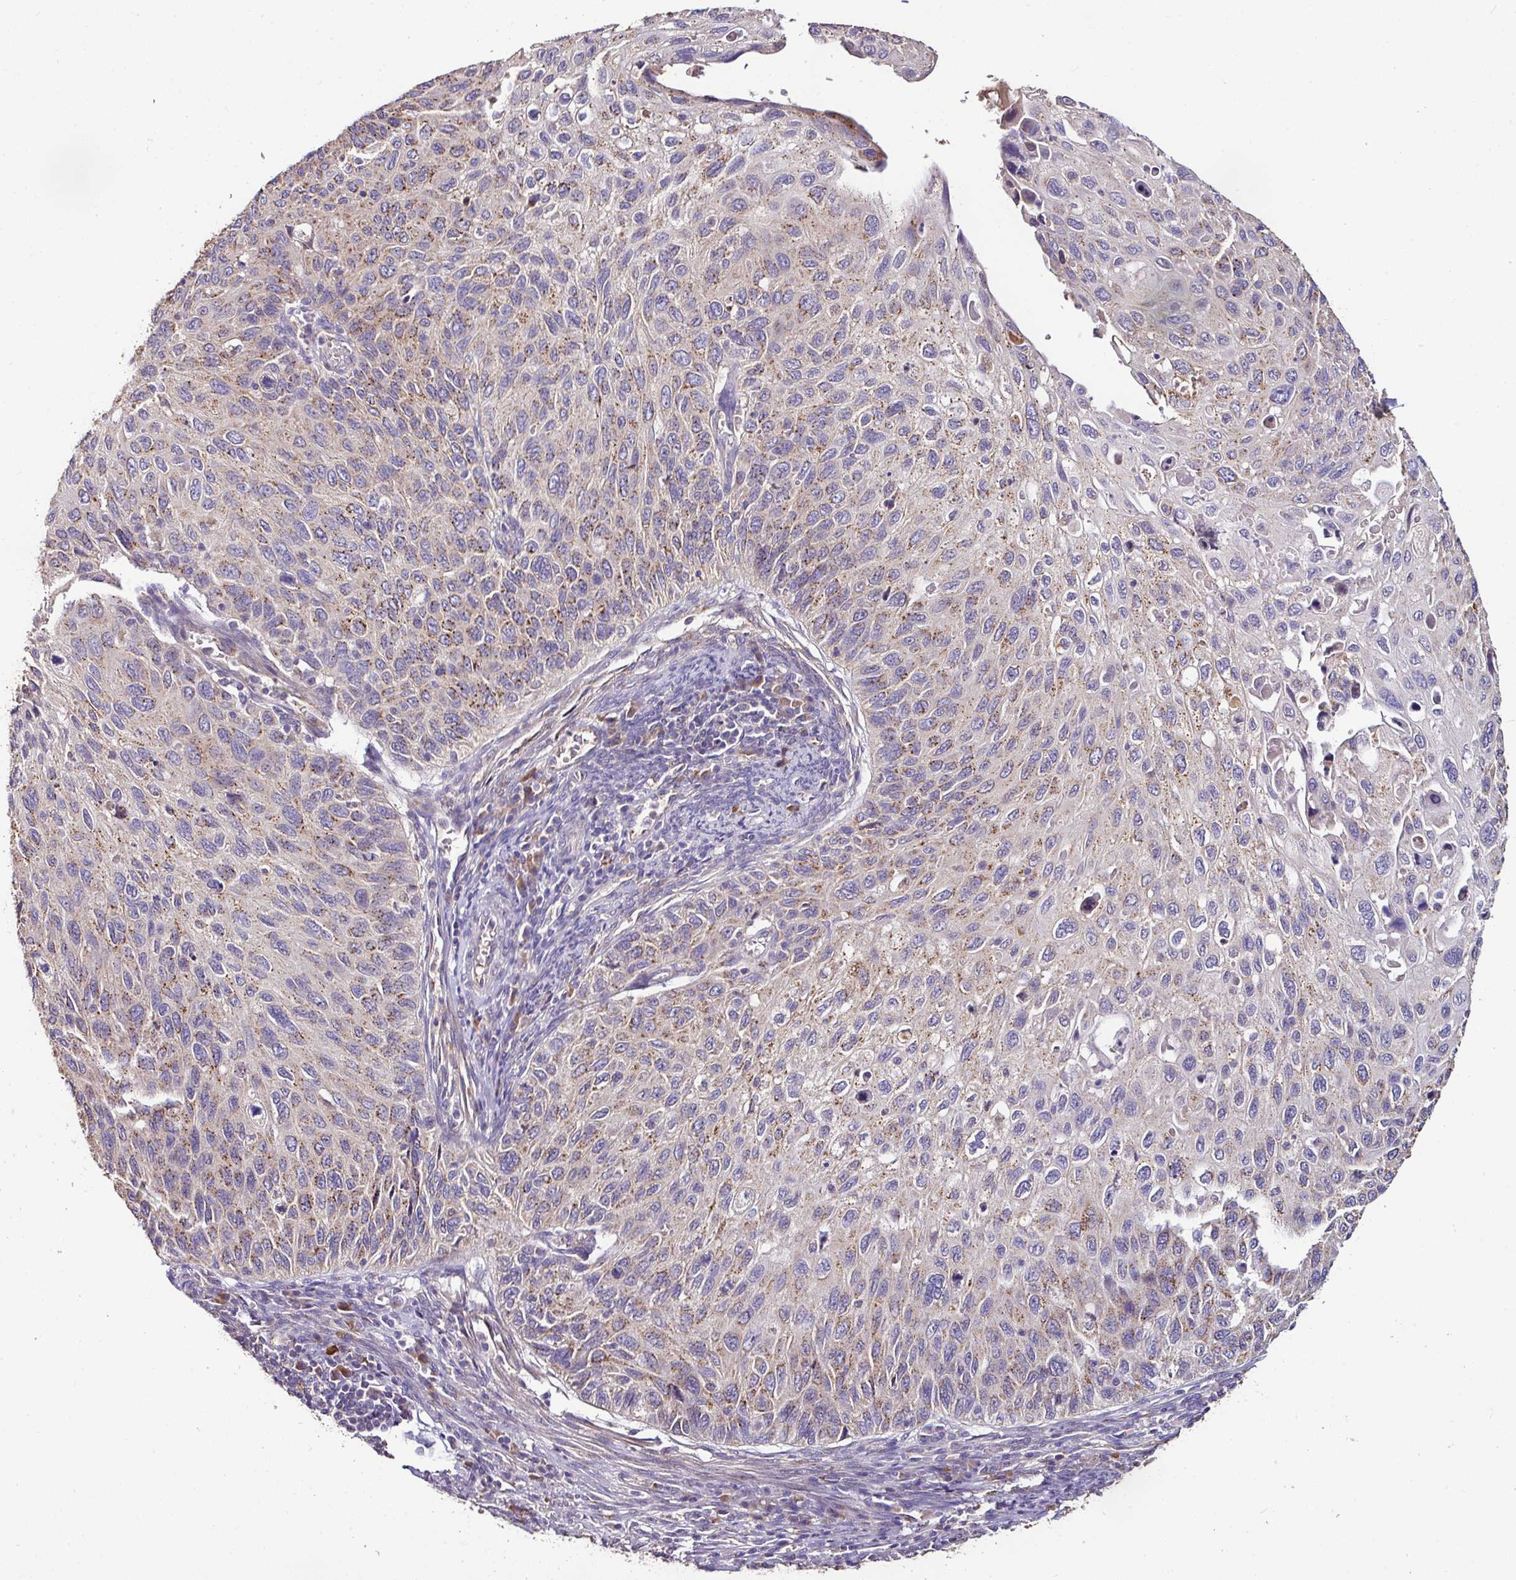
{"staining": {"intensity": "moderate", "quantity": "25%-75%", "location": "cytoplasmic/membranous"}, "tissue": "cervical cancer", "cell_type": "Tumor cells", "image_type": "cancer", "snomed": [{"axis": "morphology", "description": "Squamous cell carcinoma, NOS"}, {"axis": "topography", "description": "Cervix"}], "caption": "Approximately 25%-75% of tumor cells in squamous cell carcinoma (cervical) show moderate cytoplasmic/membranous protein expression as visualized by brown immunohistochemical staining.", "gene": "CPD", "patient": {"sex": "female", "age": 70}}